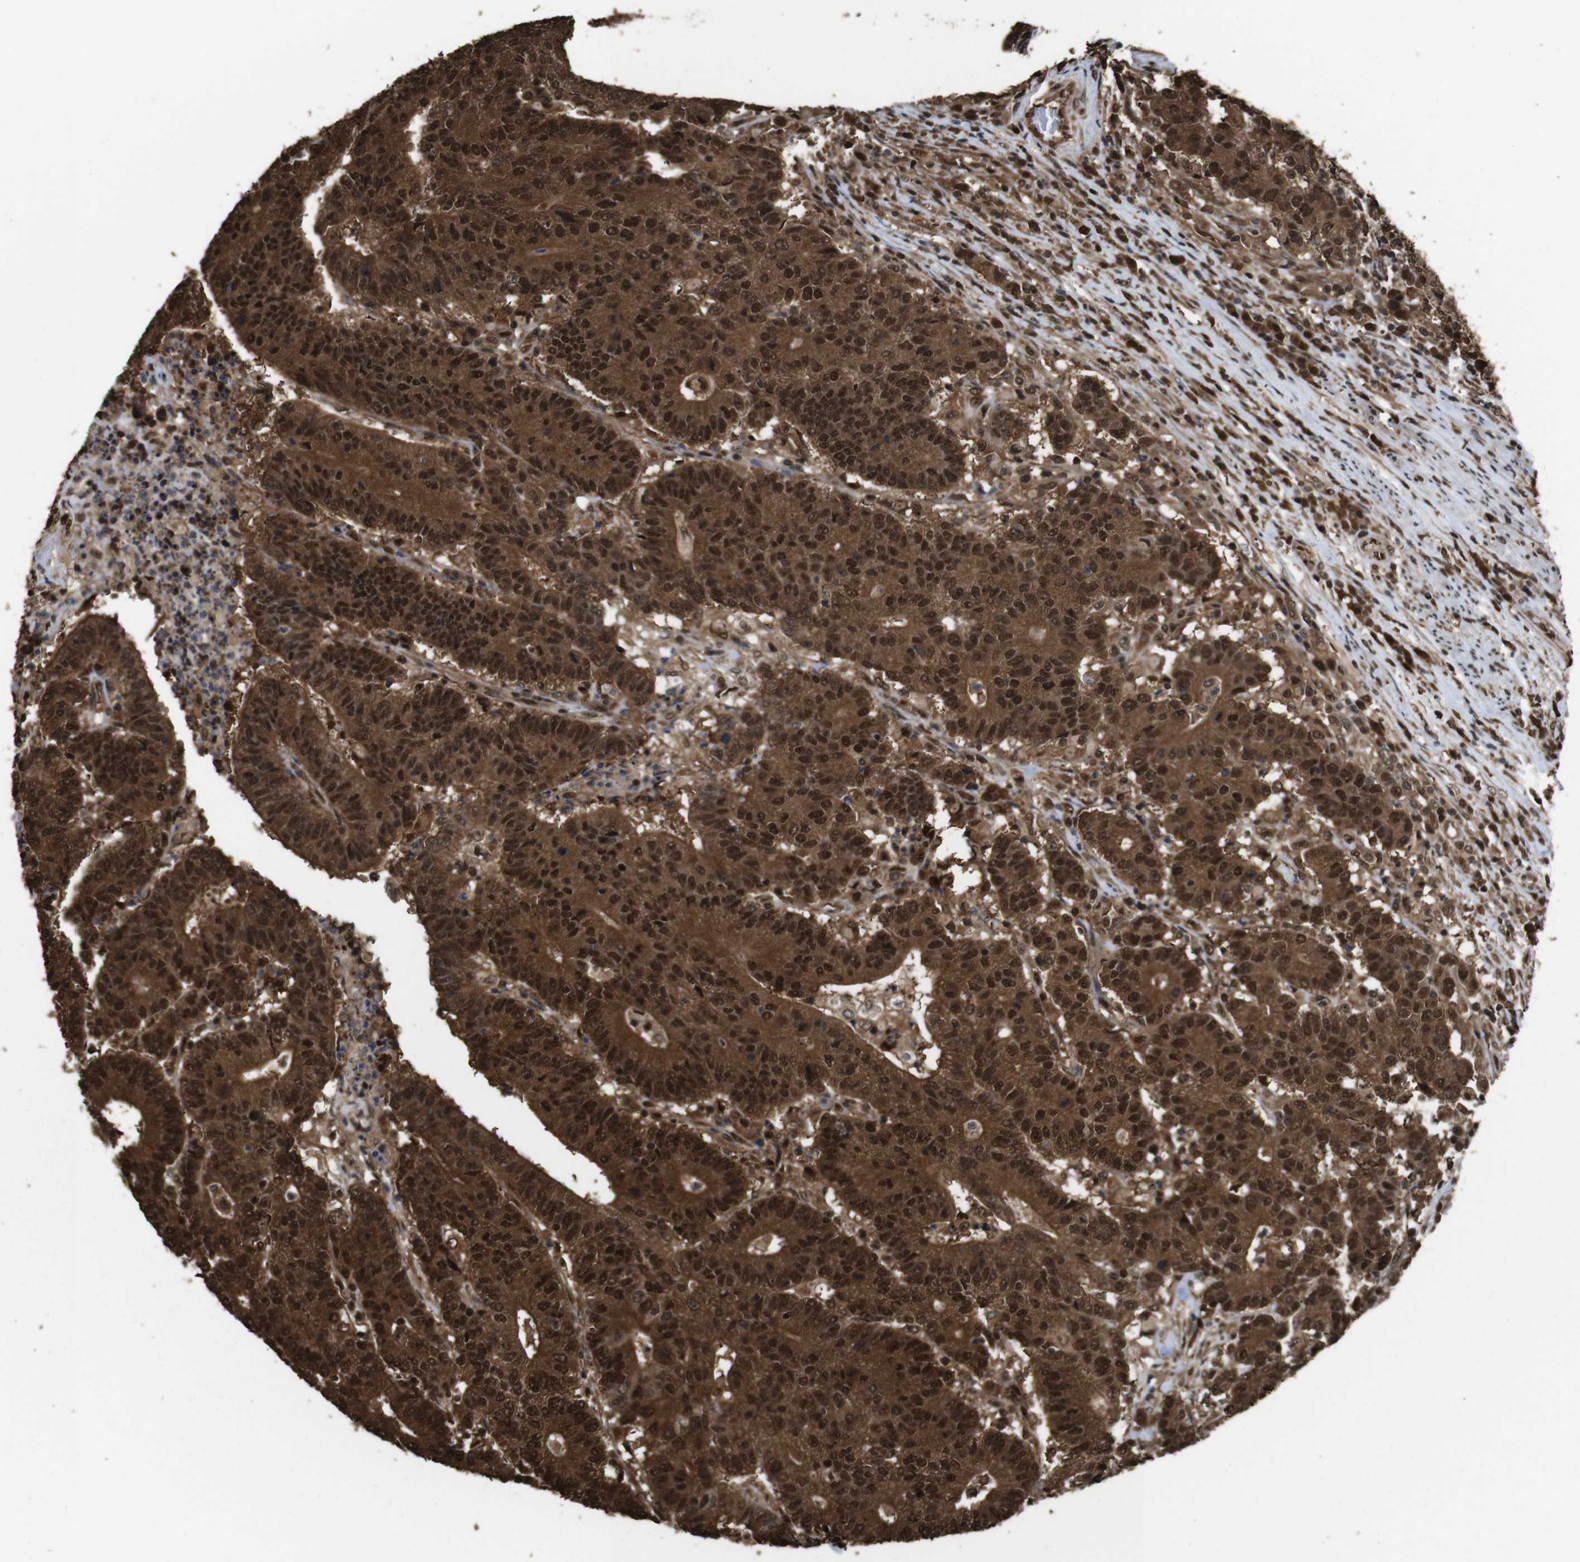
{"staining": {"intensity": "strong", "quantity": ">75%", "location": "cytoplasmic/membranous,nuclear"}, "tissue": "colorectal cancer", "cell_type": "Tumor cells", "image_type": "cancer", "snomed": [{"axis": "morphology", "description": "Normal tissue, NOS"}, {"axis": "morphology", "description": "Adenocarcinoma, NOS"}, {"axis": "topography", "description": "Colon"}], "caption": "Immunohistochemistry (IHC) of colorectal cancer exhibits high levels of strong cytoplasmic/membranous and nuclear positivity in about >75% of tumor cells. (DAB IHC with brightfield microscopy, high magnification).", "gene": "VCP", "patient": {"sex": "female", "age": 75}}